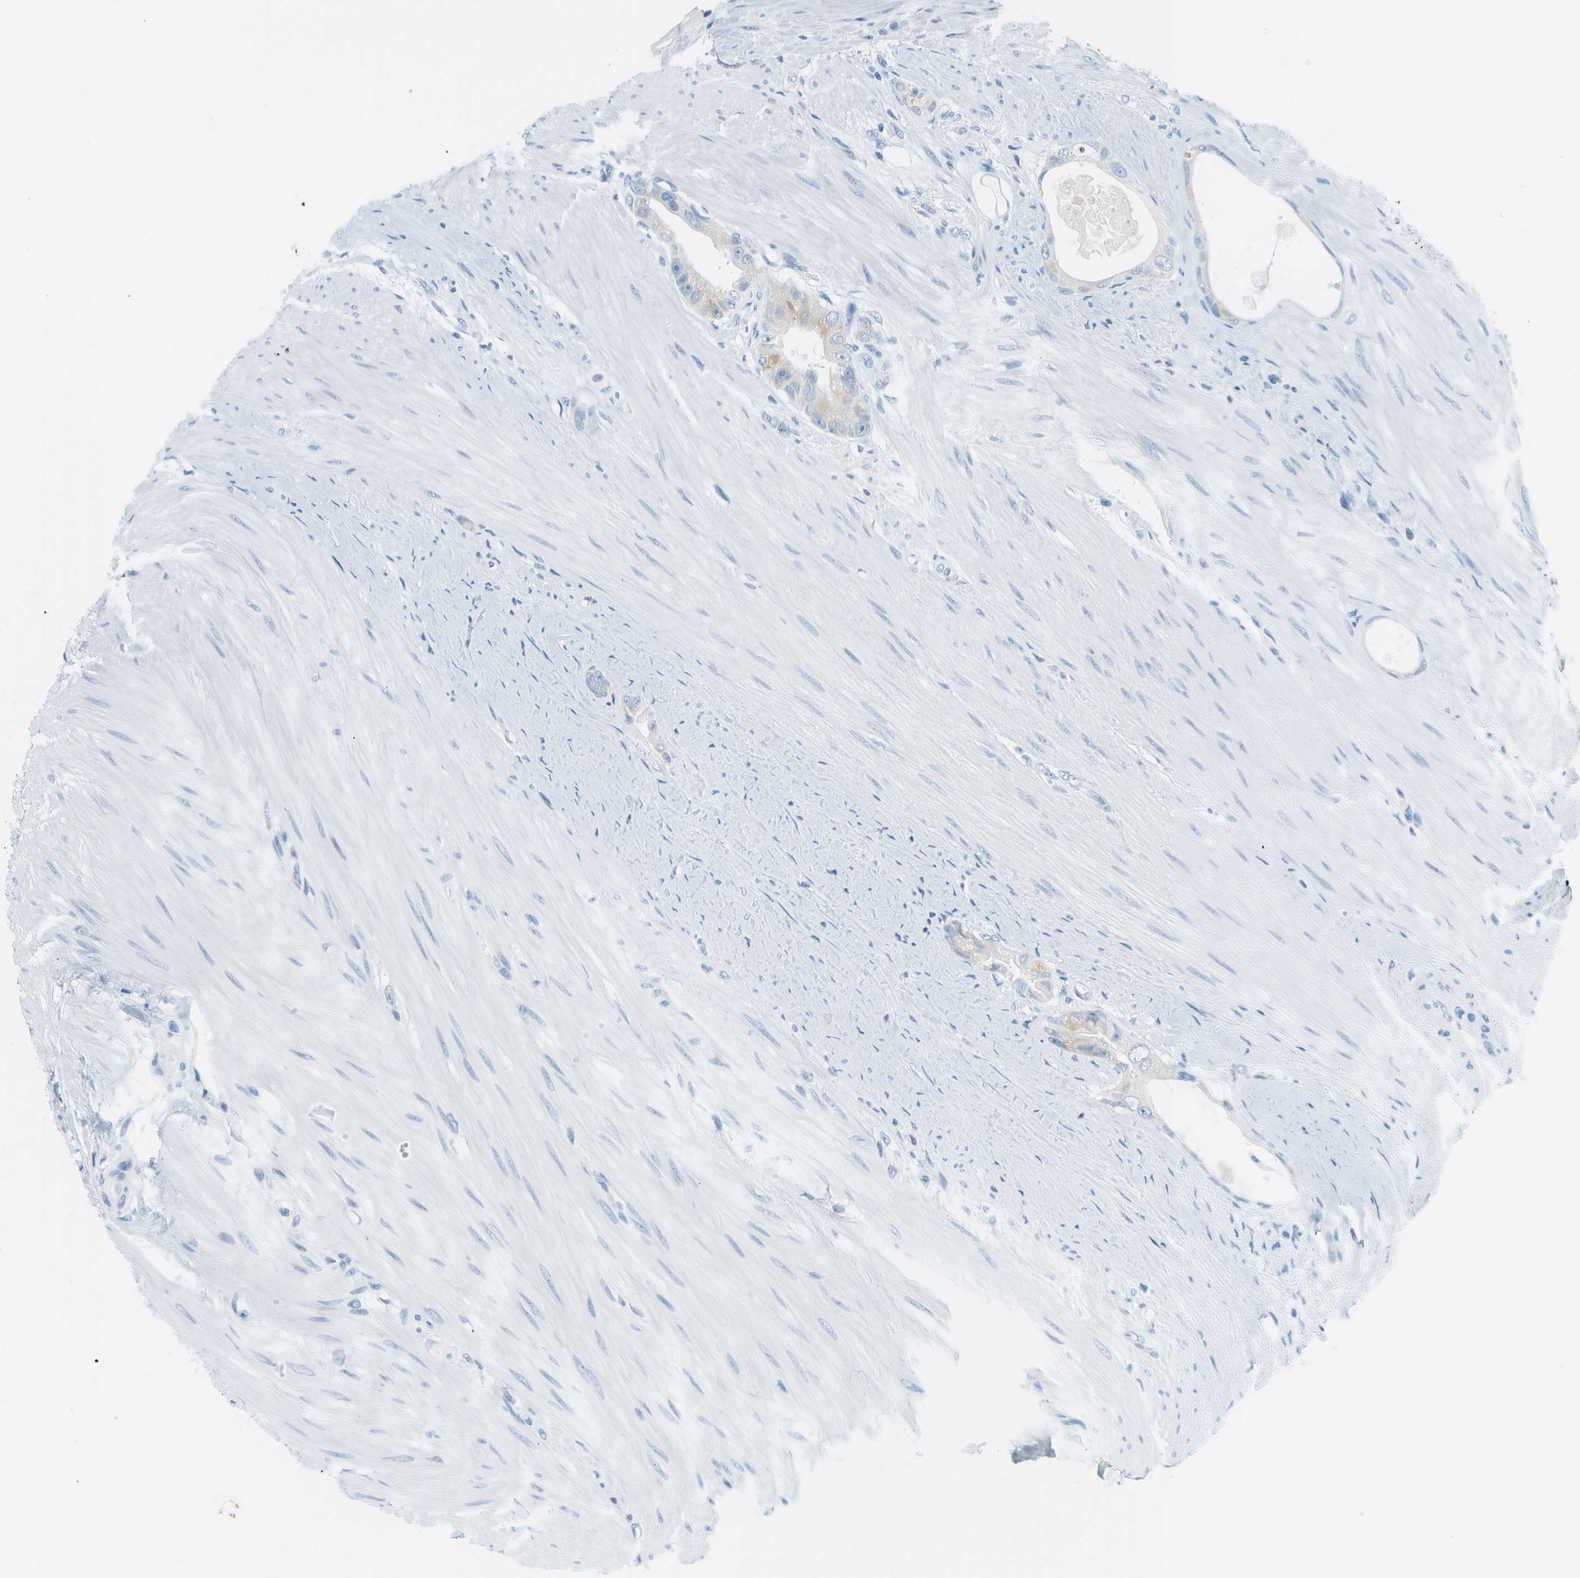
{"staining": {"intensity": "weak", "quantity": "<25%", "location": "cytoplasmic/membranous"}, "tissue": "colorectal cancer", "cell_type": "Tumor cells", "image_type": "cancer", "snomed": [{"axis": "morphology", "description": "Adenocarcinoma, NOS"}, {"axis": "topography", "description": "Rectum"}], "caption": "This is an immunohistochemistry histopathology image of human colorectal cancer (adenocarcinoma). There is no expression in tumor cells.", "gene": "SMYD5", "patient": {"sex": "male", "age": 51}}